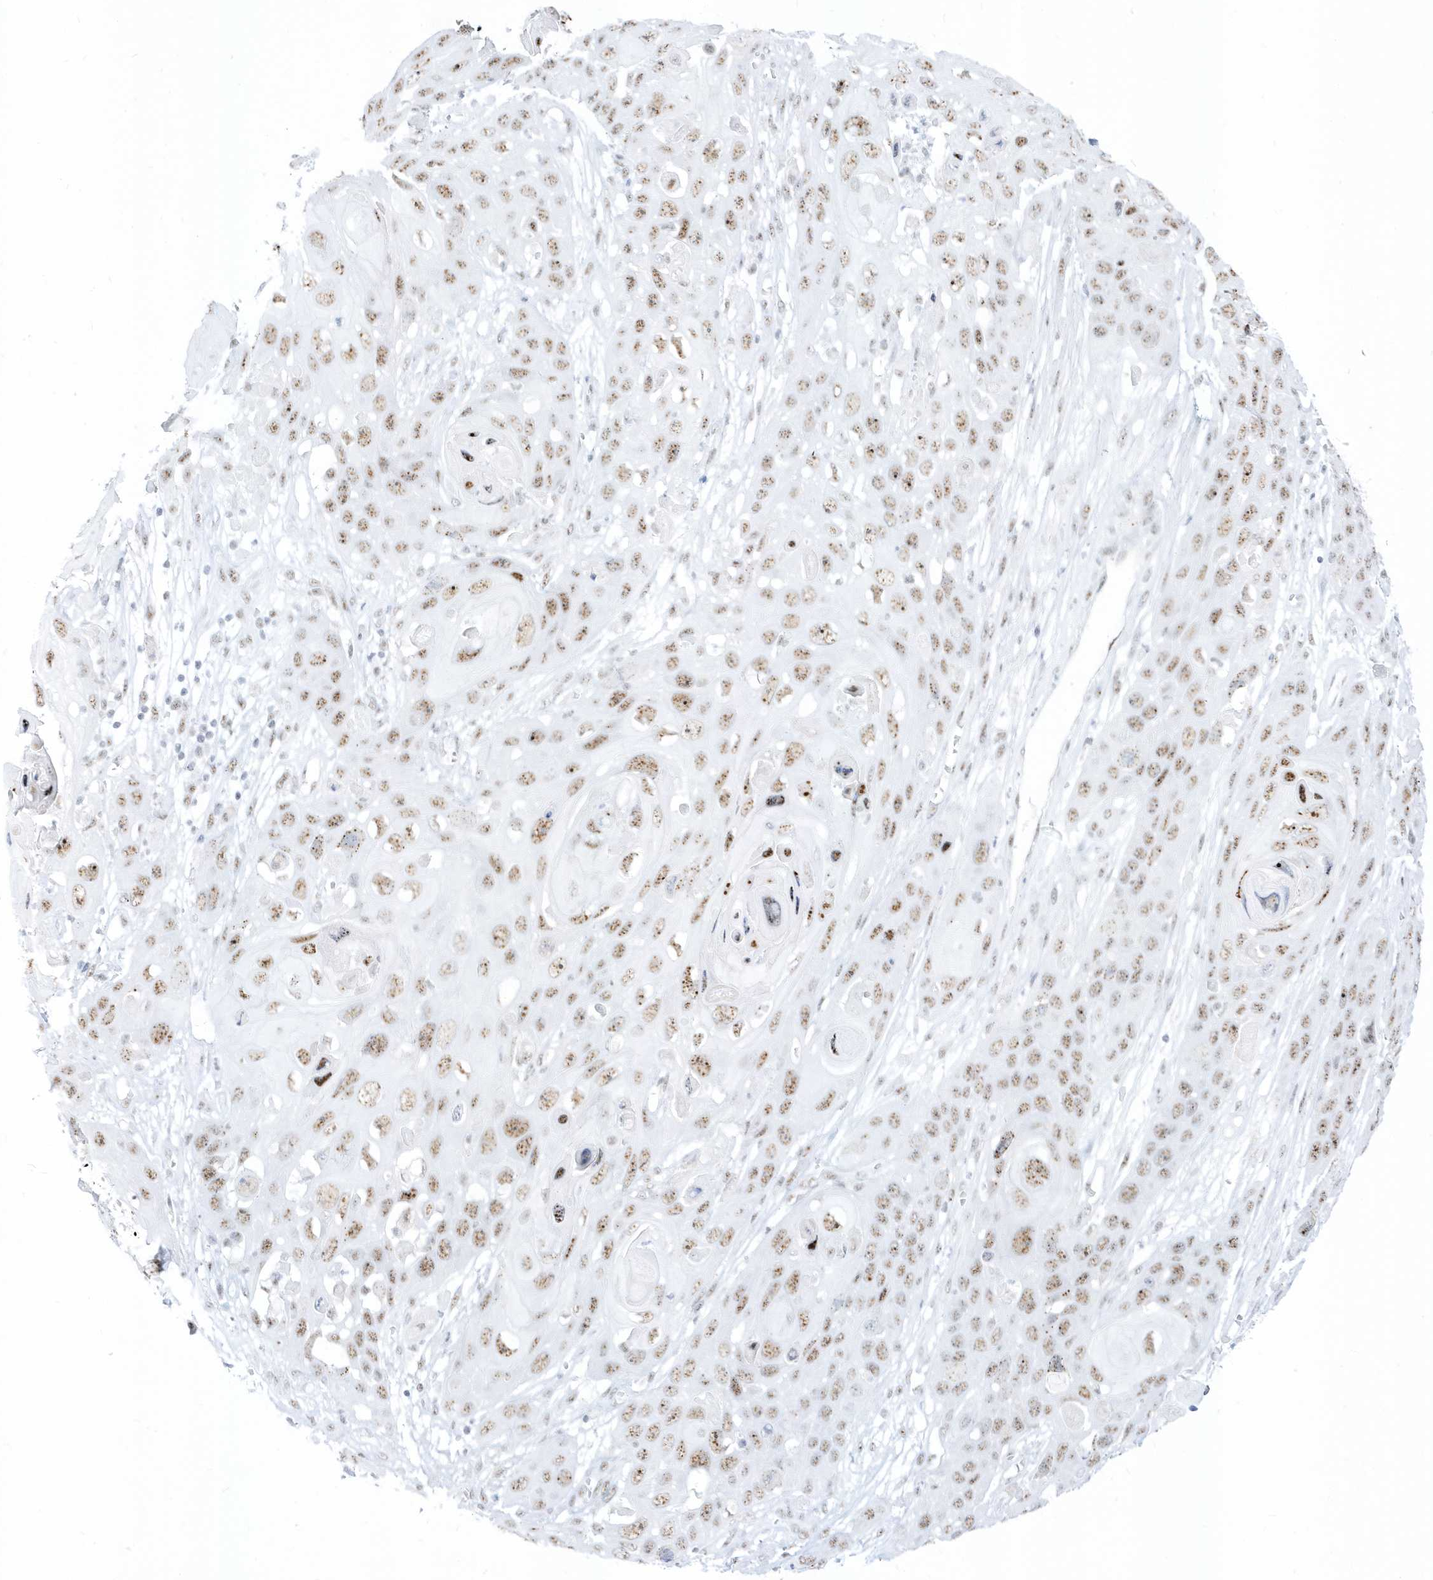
{"staining": {"intensity": "moderate", "quantity": ">75%", "location": "nuclear"}, "tissue": "skin cancer", "cell_type": "Tumor cells", "image_type": "cancer", "snomed": [{"axis": "morphology", "description": "Squamous cell carcinoma, NOS"}, {"axis": "topography", "description": "Skin"}], "caption": "Protein expression analysis of human skin cancer (squamous cell carcinoma) reveals moderate nuclear expression in approximately >75% of tumor cells. (DAB IHC, brown staining for protein, blue staining for nuclei).", "gene": "PLEKHN1", "patient": {"sex": "male", "age": 55}}